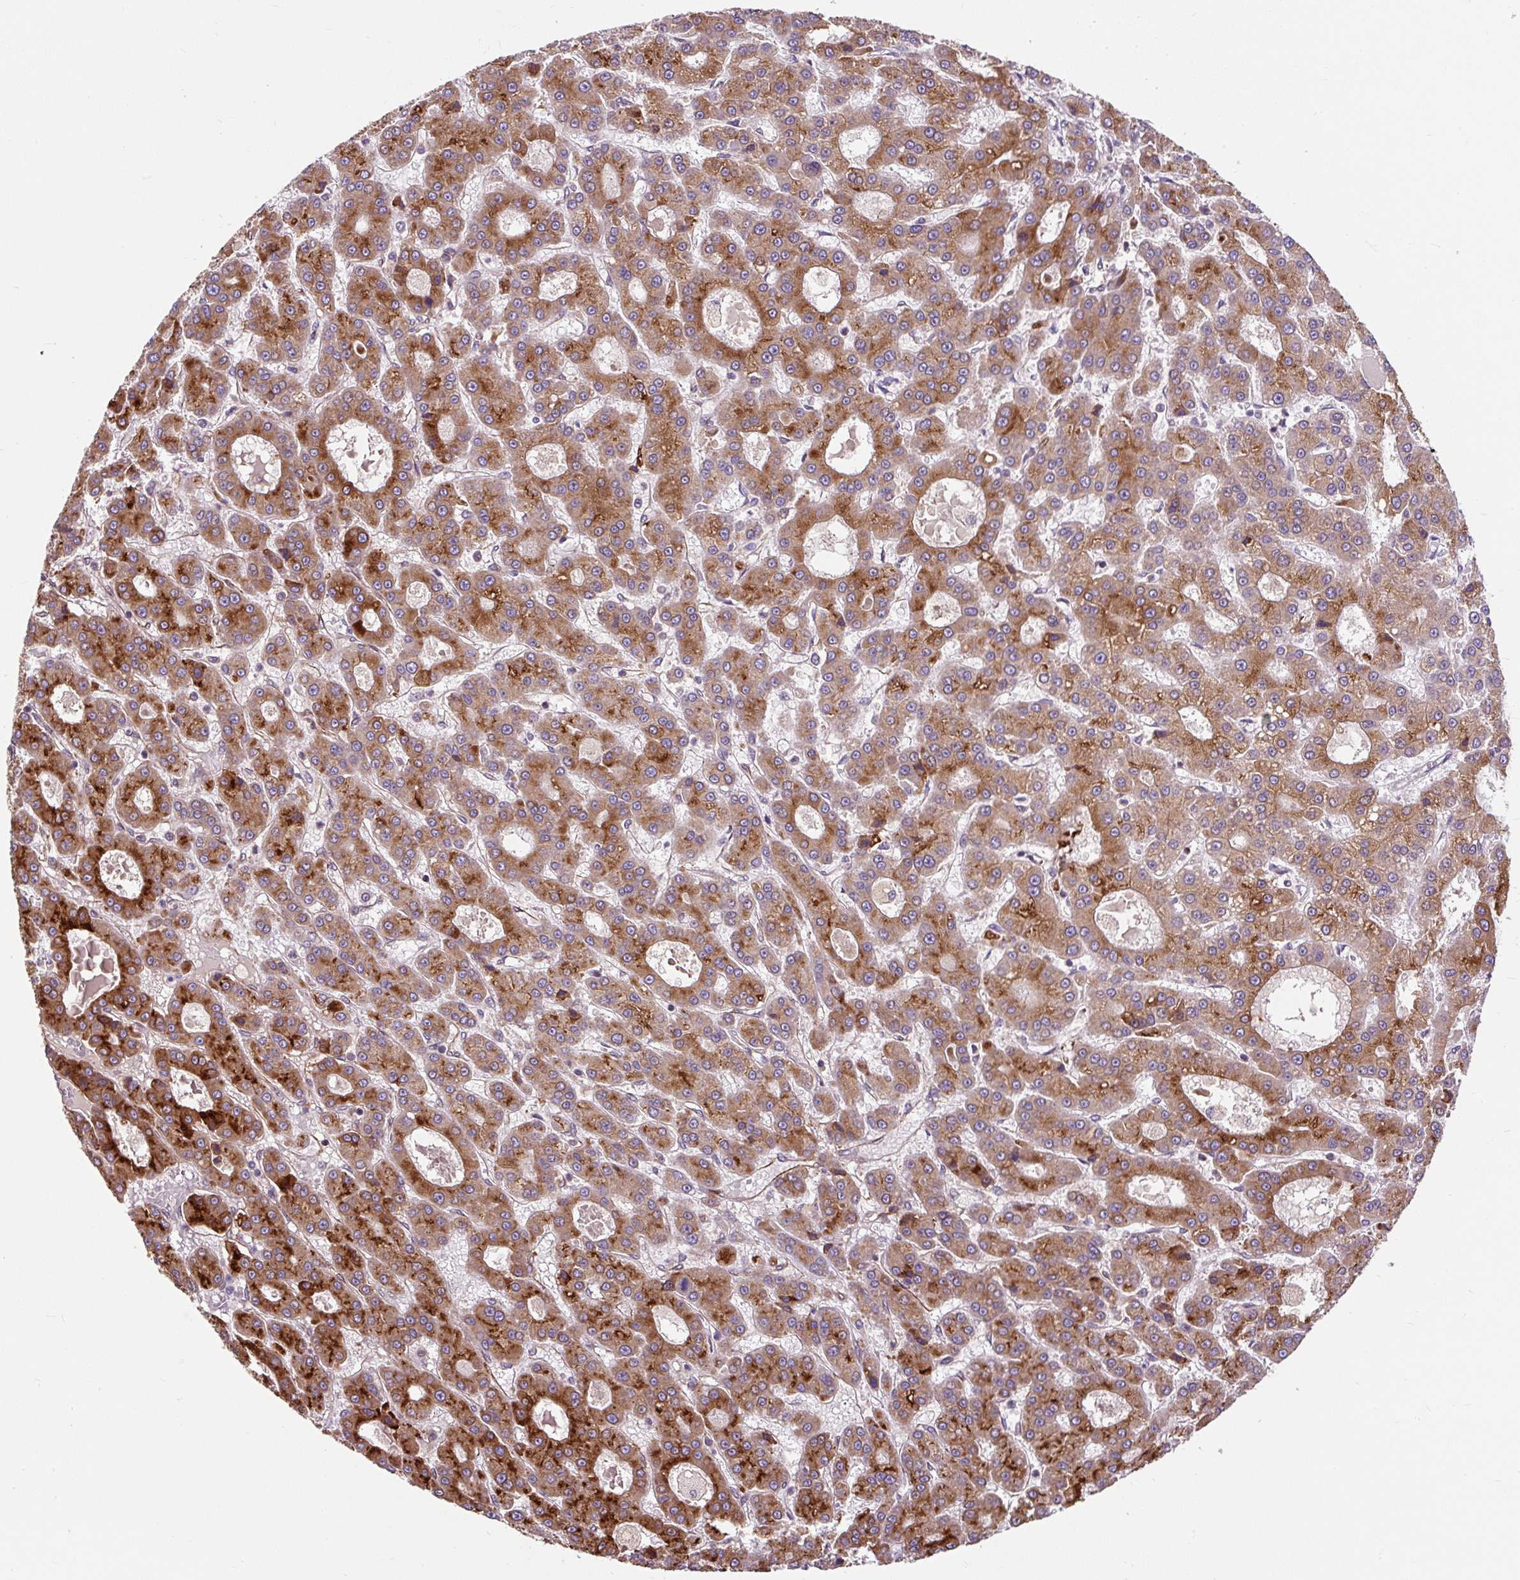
{"staining": {"intensity": "moderate", "quantity": ">75%", "location": "cytoplasmic/membranous"}, "tissue": "liver cancer", "cell_type": "Tumor cells", "image_type": "cancer", "snomed": [{"axis": "morphology", "description": "Carcinoma, Hepatocellular, NOS"}, {"axis": "topography", "description": "Liver"}], "caption": "Human hepatocellular carcinoma (liver) stained with a brown dye shows moderate cytoplasmic/membranous positive positivity in approximately >75% of tumor cells.", "gene": "PCDHGB3", "patient": {"sex": "male", "age": 70}}